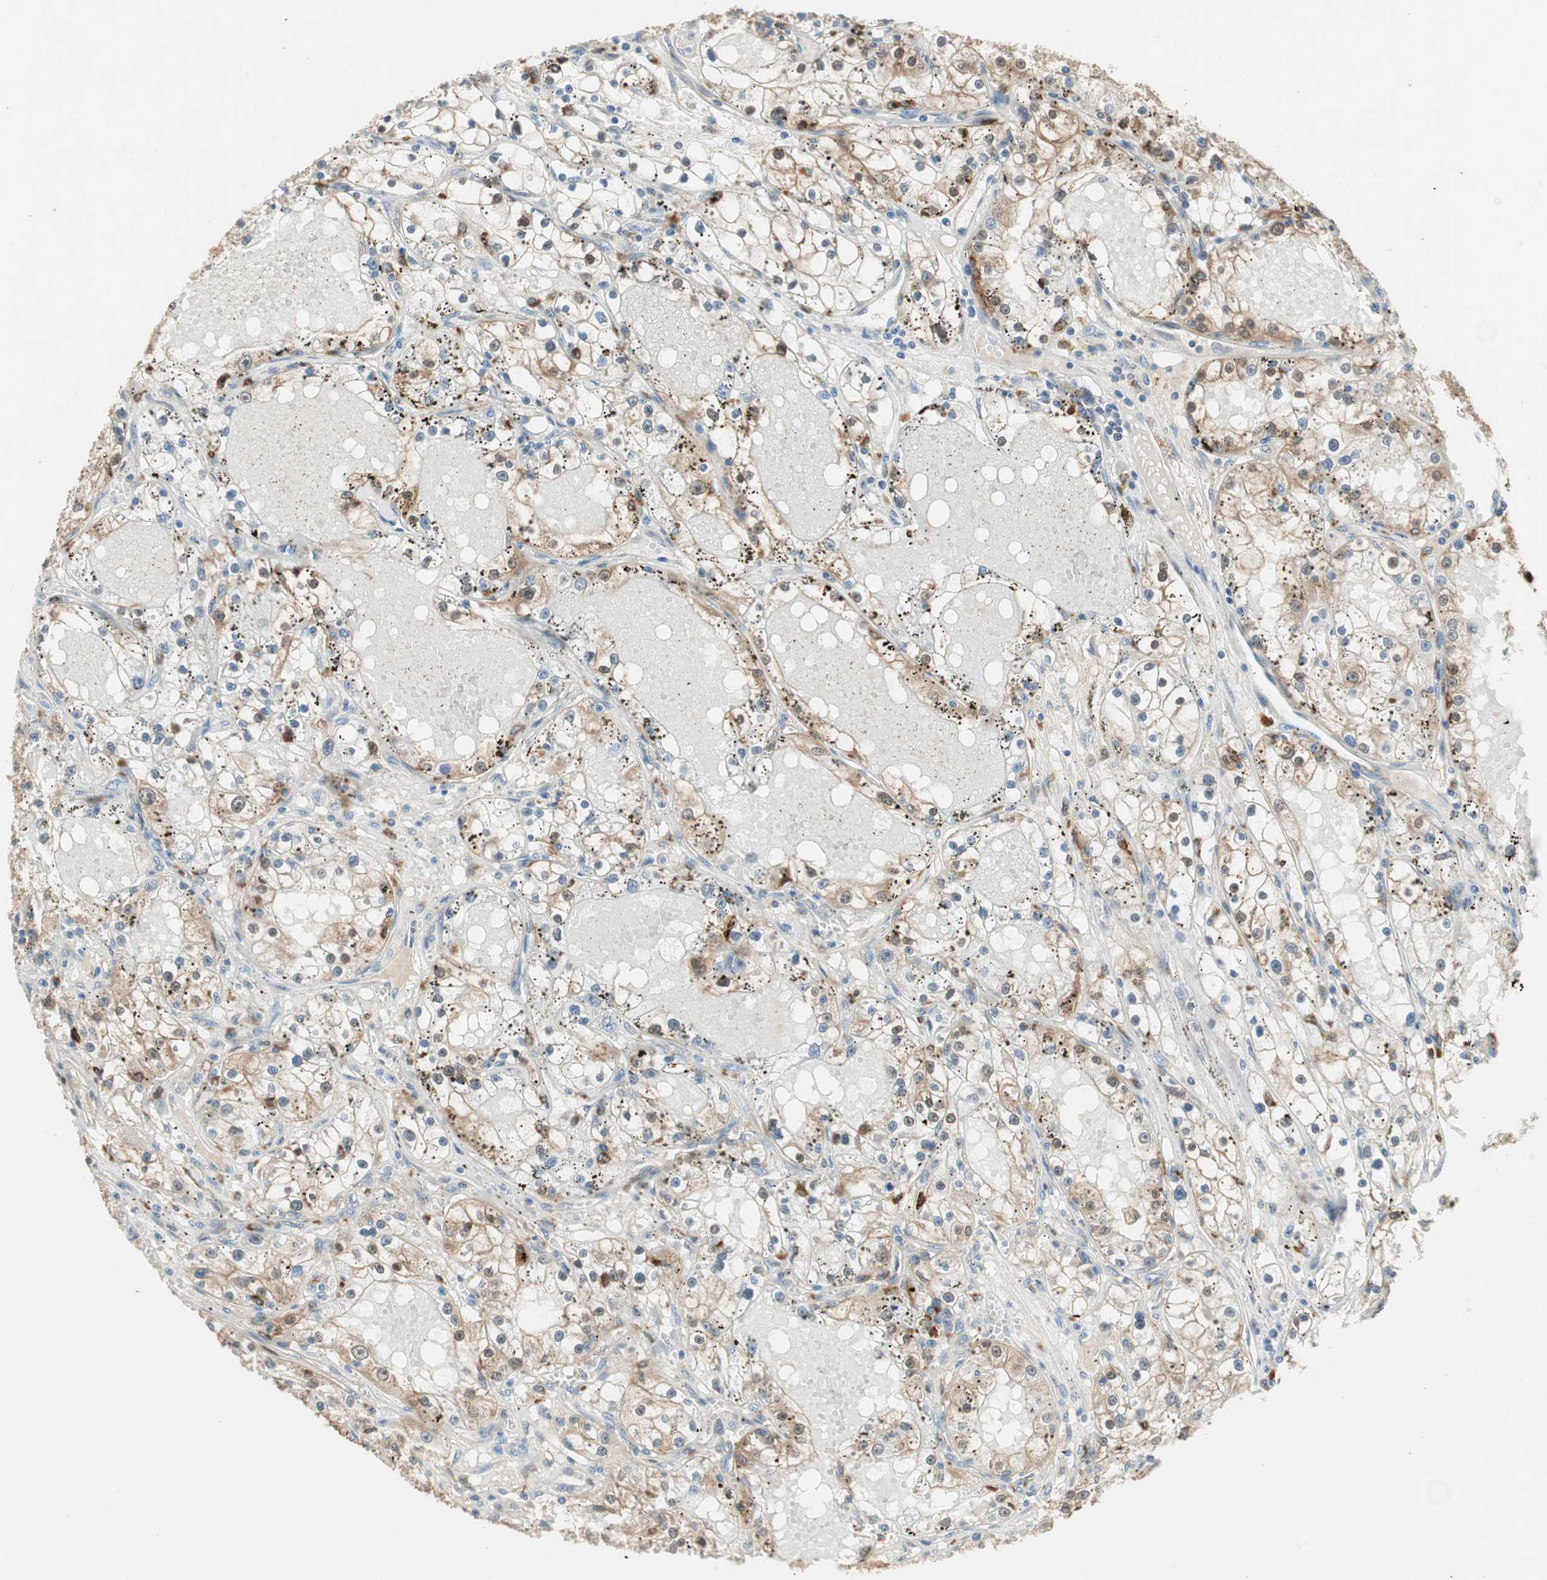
{"staining": {"intensity": "weak", "quantity": ">75%", "location": "cytoplasmic/membranous"}, "tissue": "renal cancer", "cell_type": "Tumor cells", "image_type": "cancer", "snomed": [{"axis": "morphology", "description": "Adenocarcinoma, NOS"}, {"axis": "topography", "description": "Kidney"}], "caption": "Renal cancer stained for a protein (brown) displays weak cytoplasmic/membranous positive positivity in about >75% of tumor cells.", "gene": "PIK3R3", "patient": {"sex": "male", "age": 56}}